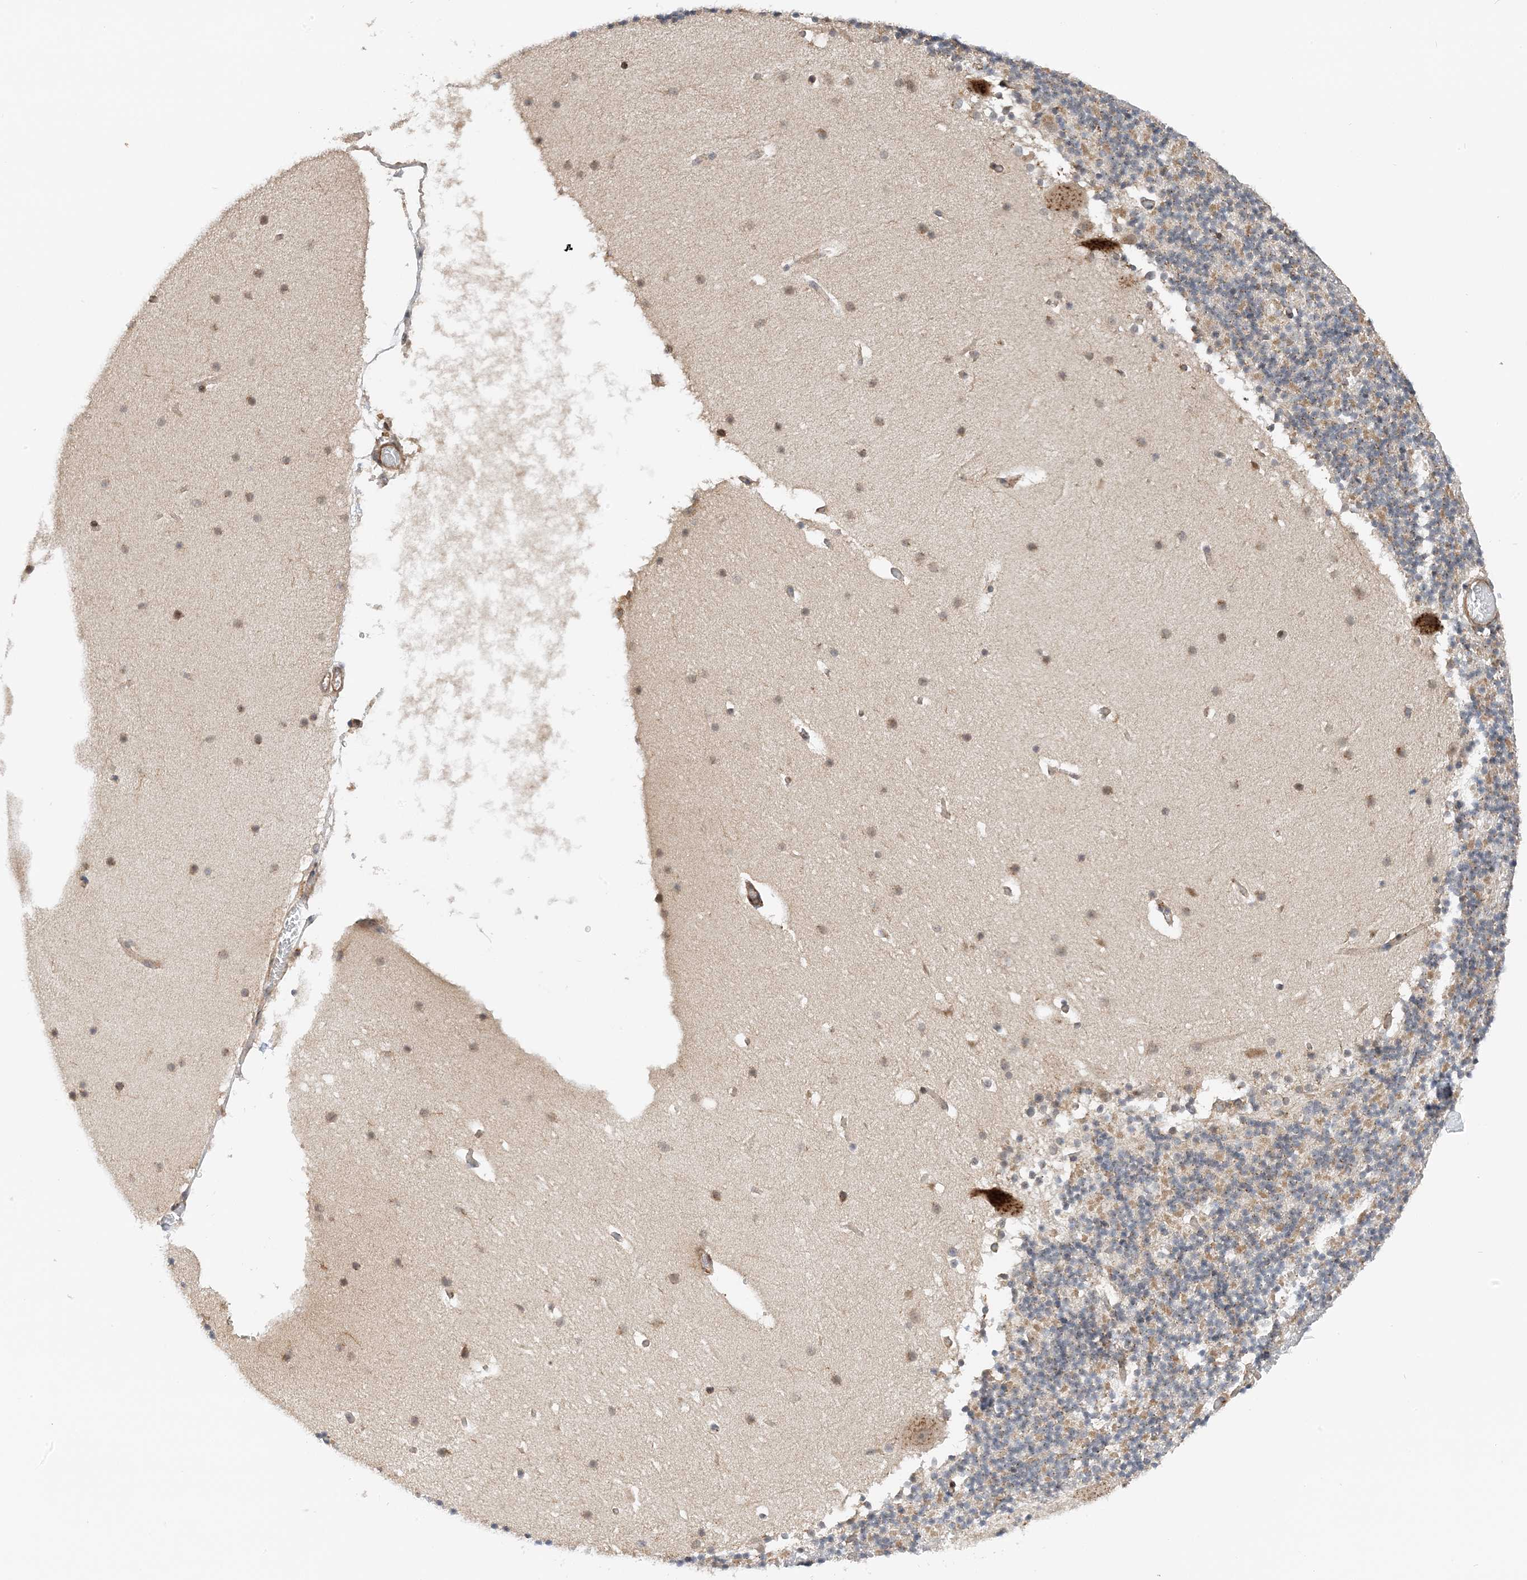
{"staining": {"intensity": "weak", "quantity": "25%-75%", "location": "cytoplasmic/membranous"}, "tissue": "cerebellum", "cell_type": "Cells in granular layer", "image_type": "normal", "snomed": [{"axis": "morphology", "description": "Normal tissue, NOS"}, {"axis": "topography", "description": "Cerebellum"}], "caption": "IHC of benign human cerebellum displays low levels of weak cytoplasmic/membranous positivity in about 25%-75% of cells in granular layer.", "gene": "TATDN3", "patient": {"sex": "male", "age": 57}}